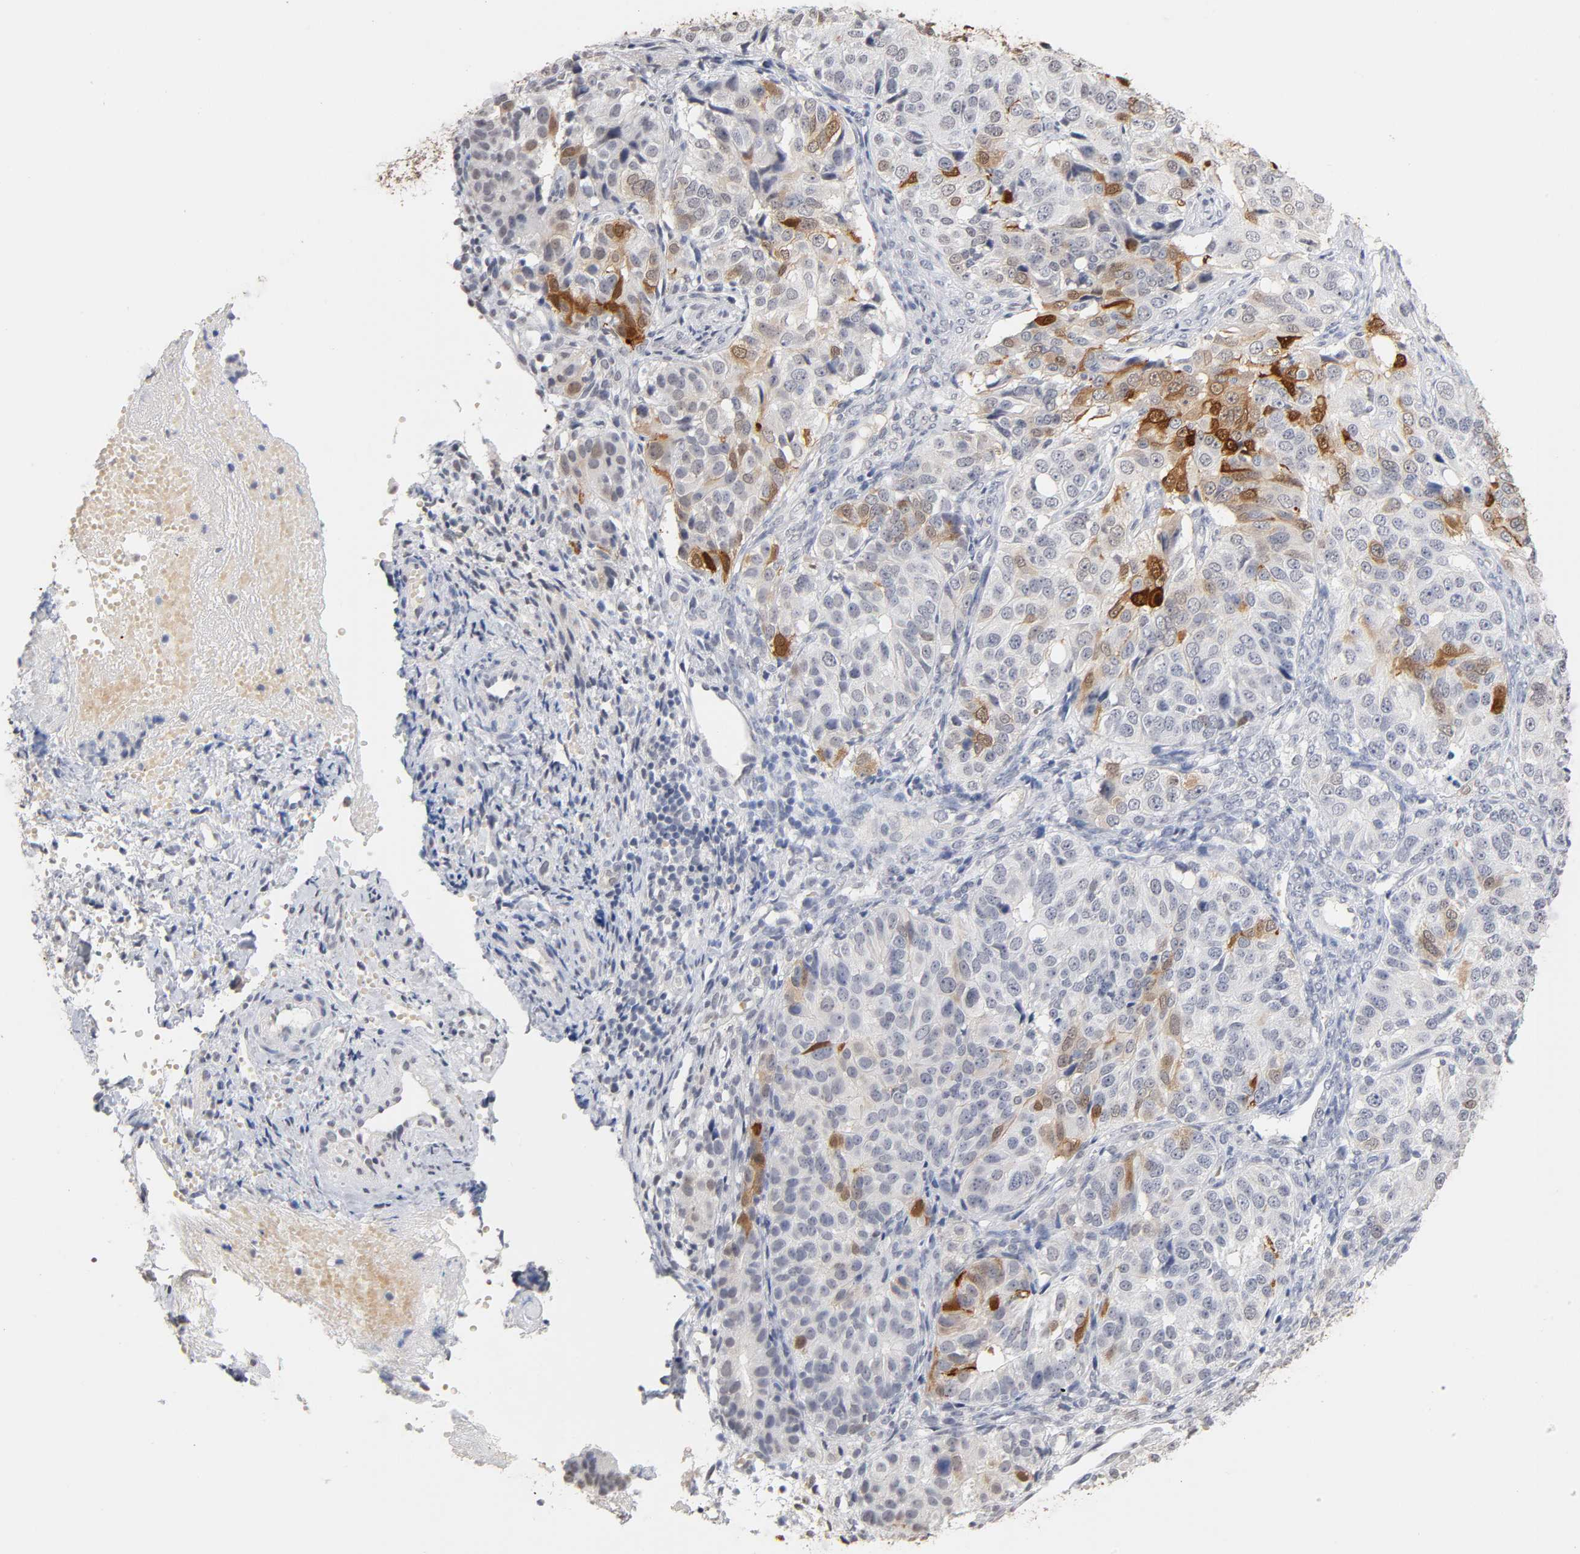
{"staining": {"intensity": "moderate", "quantity": "25%-75%", "location": "cytoplasmic/membranous,nuclear"}, "tissue": "ovarian cancer", "cell_type": "Tumor cells", "image_type": "cancer", "snomed": [{"axis": "morphology", "description": "Carcinoma, endometroid"}, {"axis": "topography", "description": "Ovary"}], "caption": "Immunohistochemical staining of human ovarian cancer (endometroid carcinoma) shows medium levels of moderate cytoplasmic/membranous and nuclear staining in about 25%-75% of tumor cells.", "gene": "CRABP2", "patient": {"sex": "female", "age": 51}}